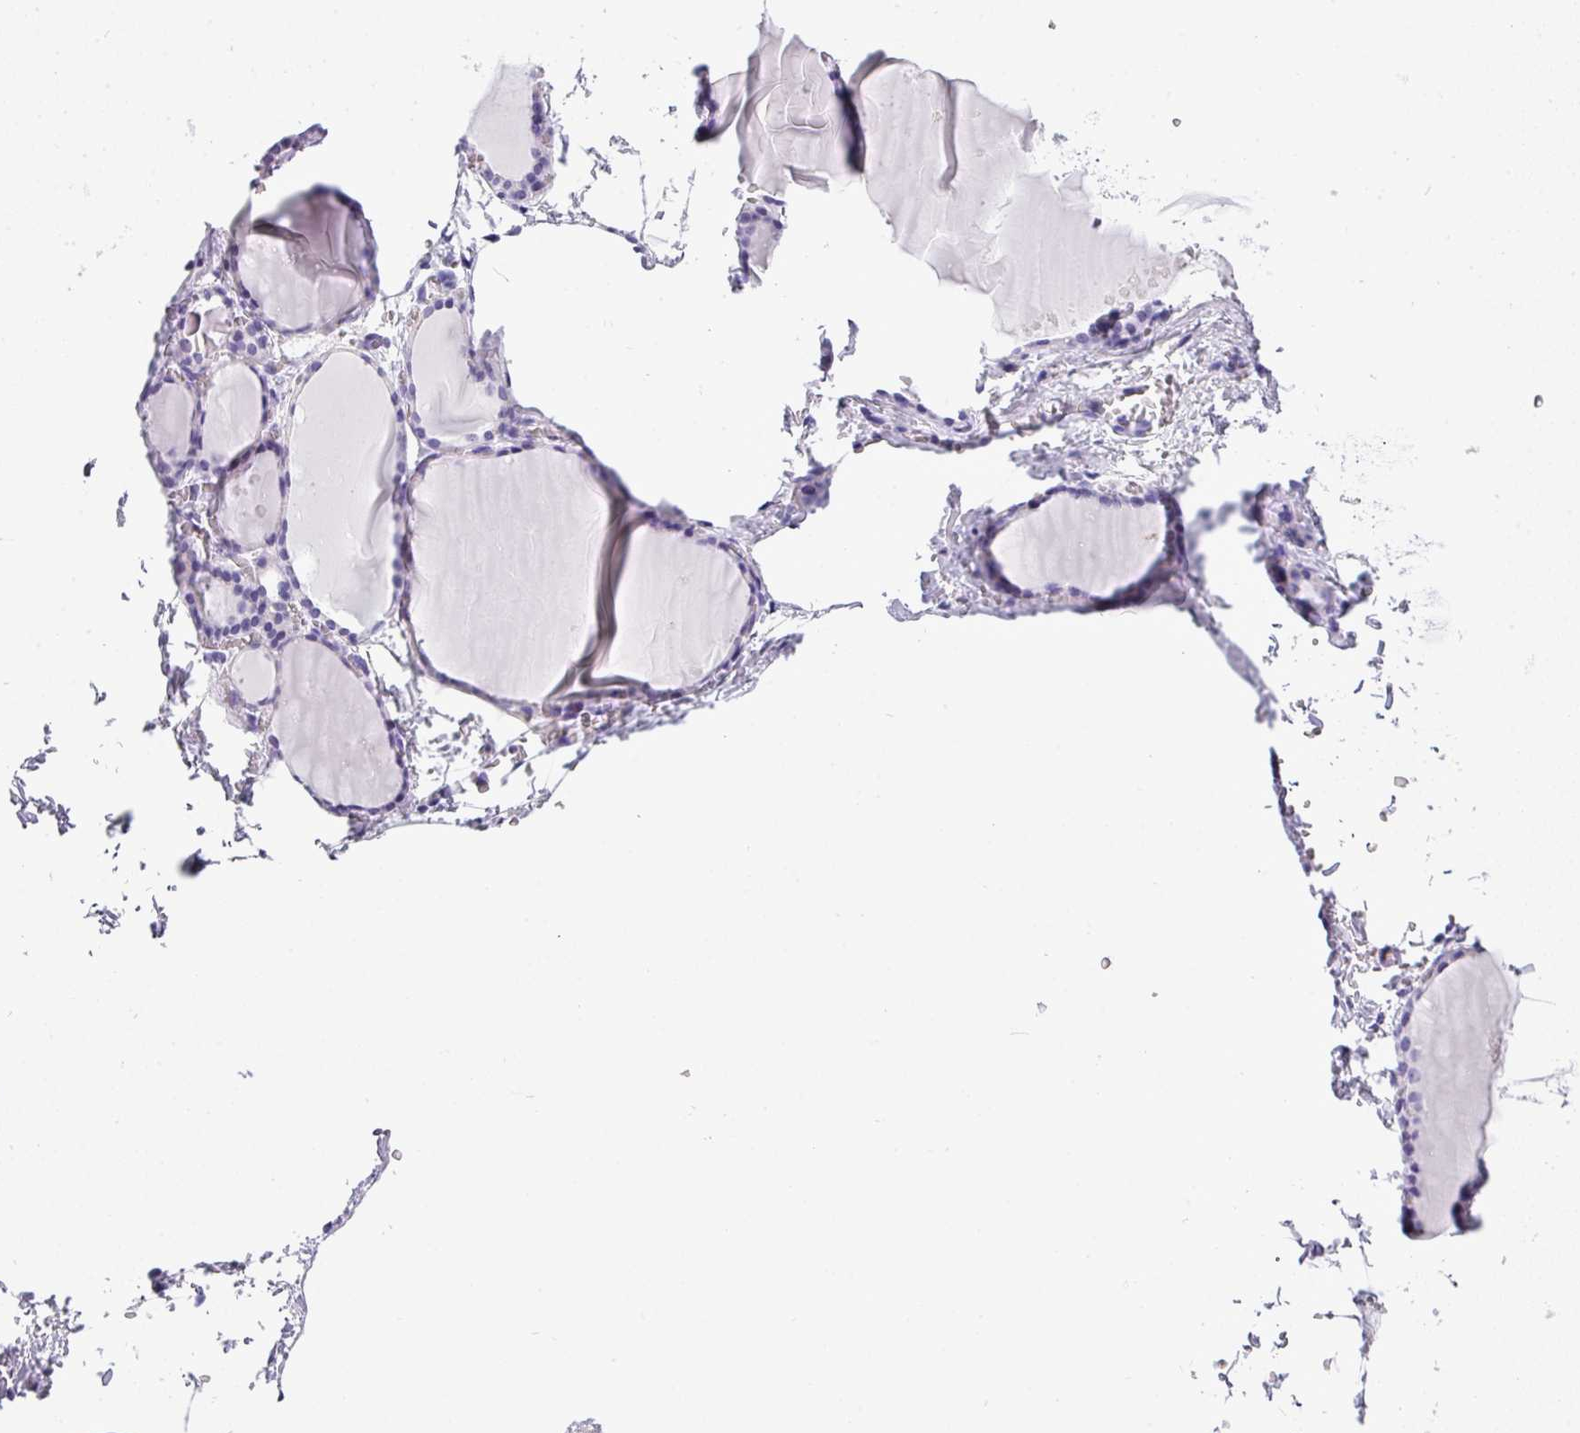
{"staining": {"intensity": "negative", "quantity": "none", "location": "none"}, "tissue": "thyroid gland", "cell_type": "Glandular cells", "image_type": "normal", "snomed": [{"axis": "morphology", "description": "Normal tissue, NOS"}, {"axis": "topography", "description": "Thyroid gland"}], "caption": "High magnification brightfield microscopy of benign thyroid gland stained with DAB (3,3'-diaminobenzidine) (brown) and counterstained with hematoxylin (blue): glandular cells show no significant positivity. Brightfield microscopy of IHC stained with DAB (brown) and hematoxylin (blue), captured at high magnification.", "gene": "MUC21", "patient": {"sex": "female", "age": 49}}